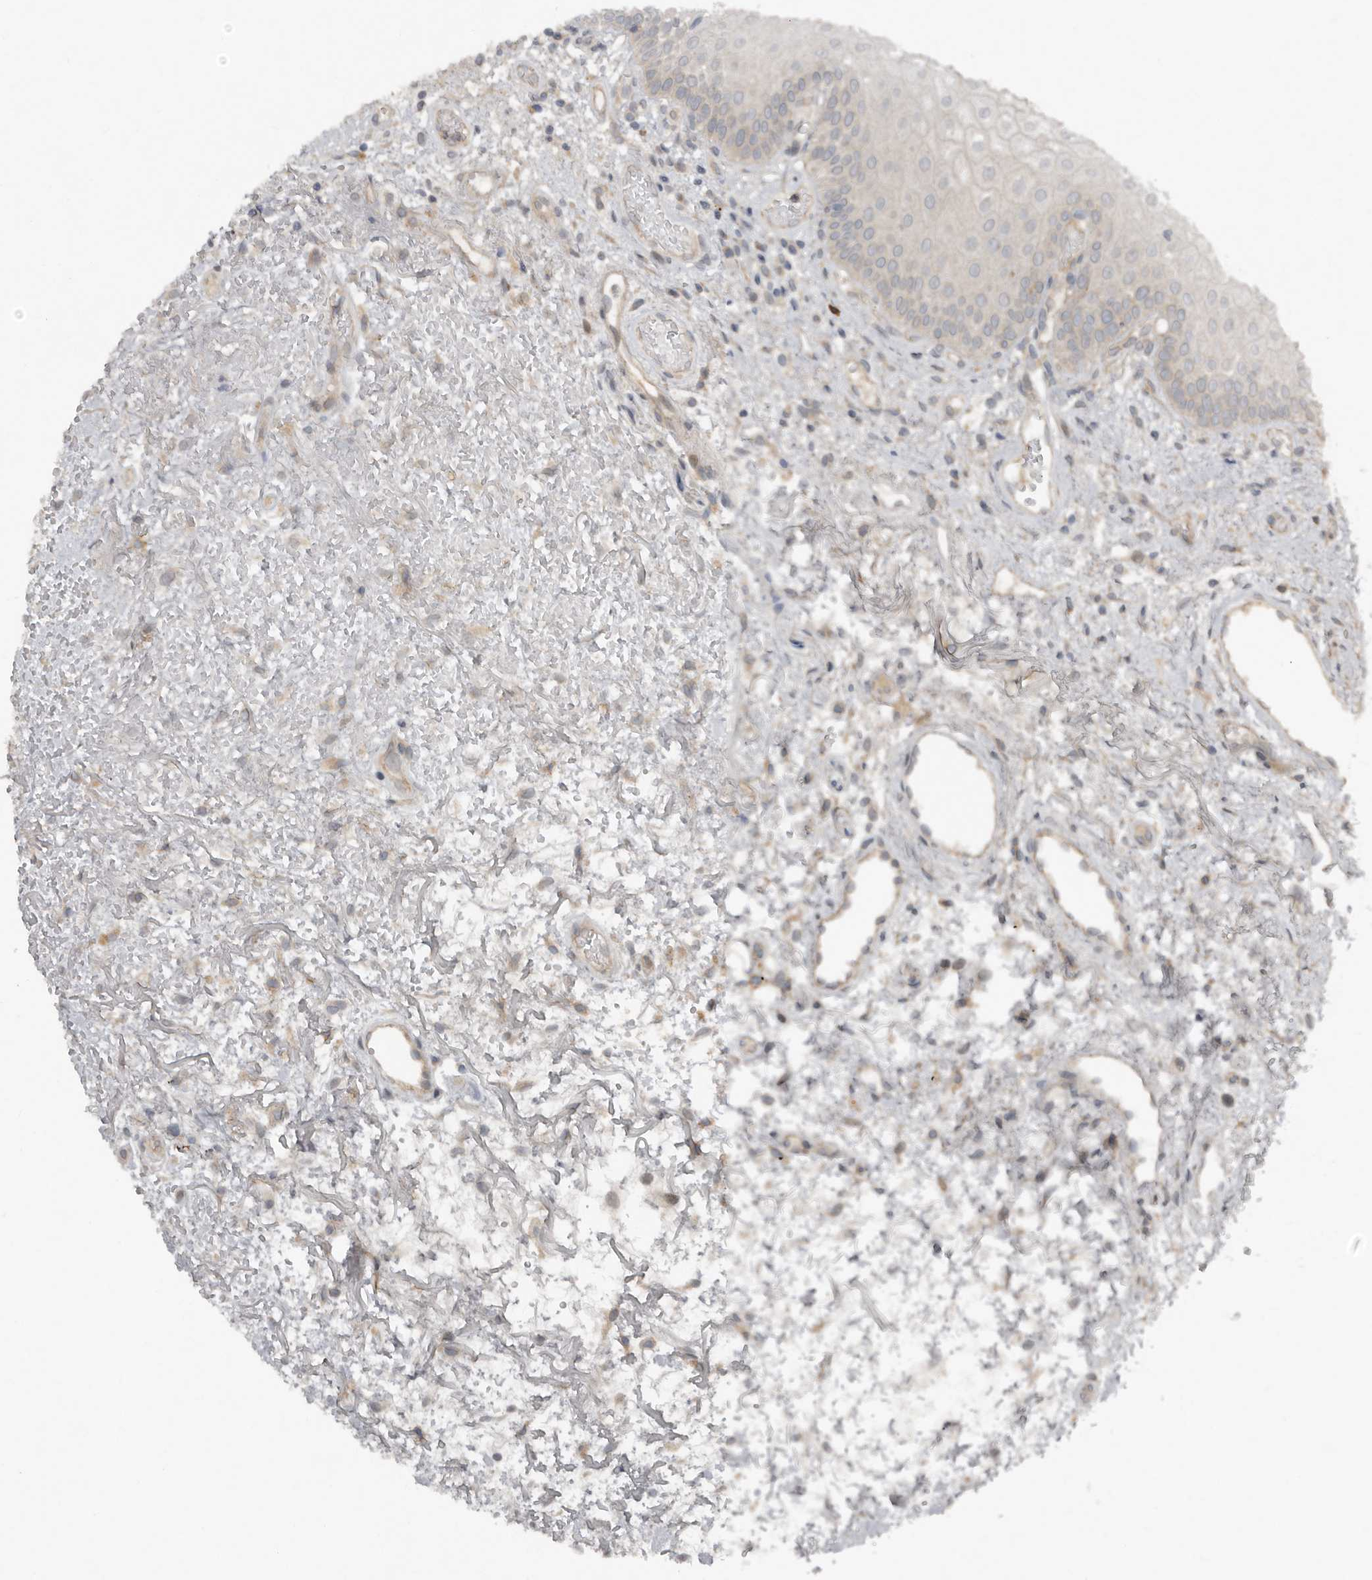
{"staining": {"intensity": "weak", "quantity": "<25%", "location": "cytoplasmic/membranous"}, "tissue": "oral mucosa", "cell_type": "Squamous epithelial cells", "image_type": "normal", "snomed": [{"axis": "morphology", "description": "Normal tissue, NOS"}, {"axis": "topography", "description": "Oral tissue"}], "caption": "IHC image of benign oral mucosa: human oral mucosa stained with DAB (3,3'-diaminobenzidine) demonstrates no significant protein expression in squamous epithelial cells.", "gene": "TEAD3", "patient": {"sex": "male", "age": 52}}